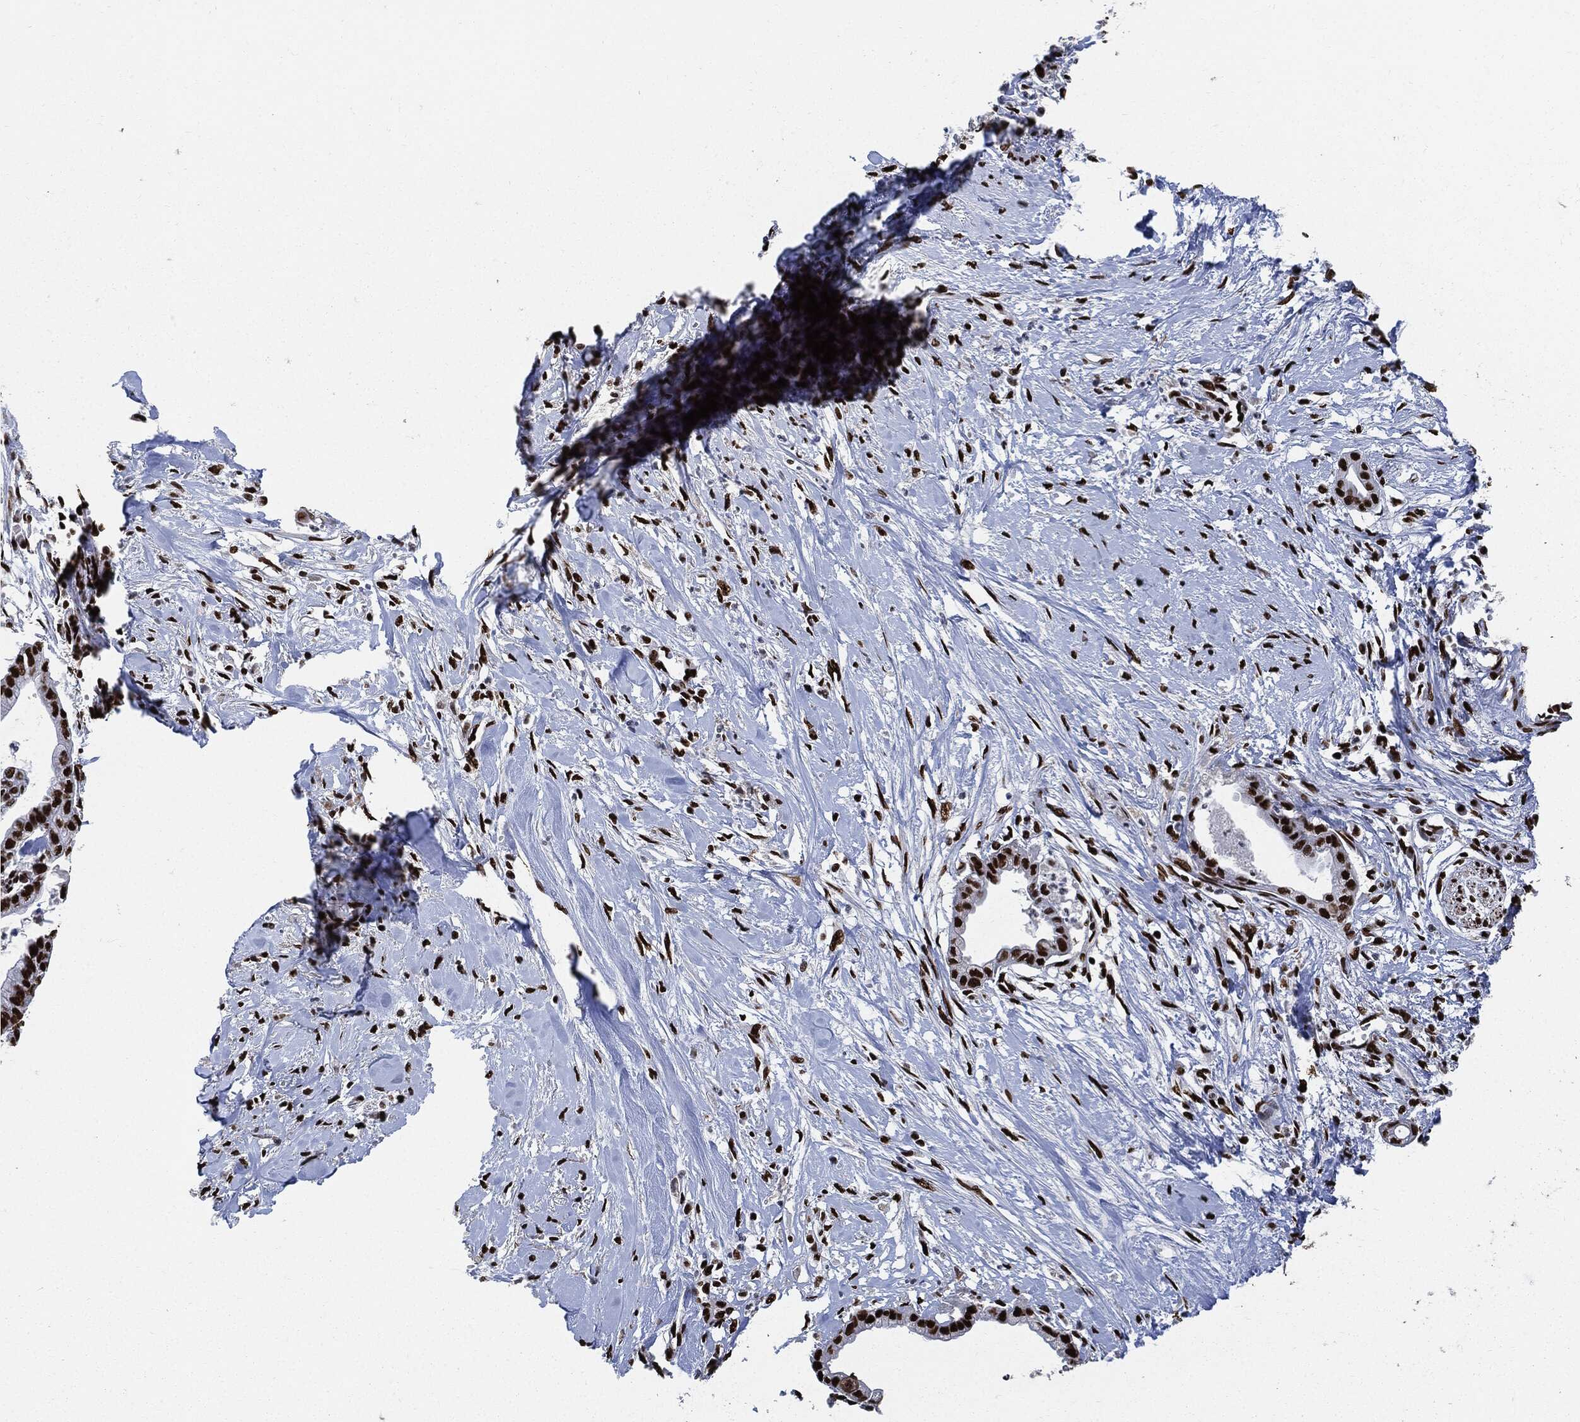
{"staining": {"intensity": "strong", "quantity": ">75%", "location": "nuclear"}, "tissue": "pancreatic cancer", "cell_type": "Tumor cells", "image_type": "cancer", "snomed": [{"axis": "morphology", "description": "Normal tissue, NOS"}, {"axis": "morphology", "description": "Adenocarcinoma, NOS"}, {"axis": "topography", "description": "Pancreas"}], "caption": "Tumor cells exhibit strong nuclear positivity in about >75% of cells in adenocarcinoma (pancreatic). Nuclei are stained in blue.", "gene": "RECQL", "patient": {"sex": "female", "age": 58}}